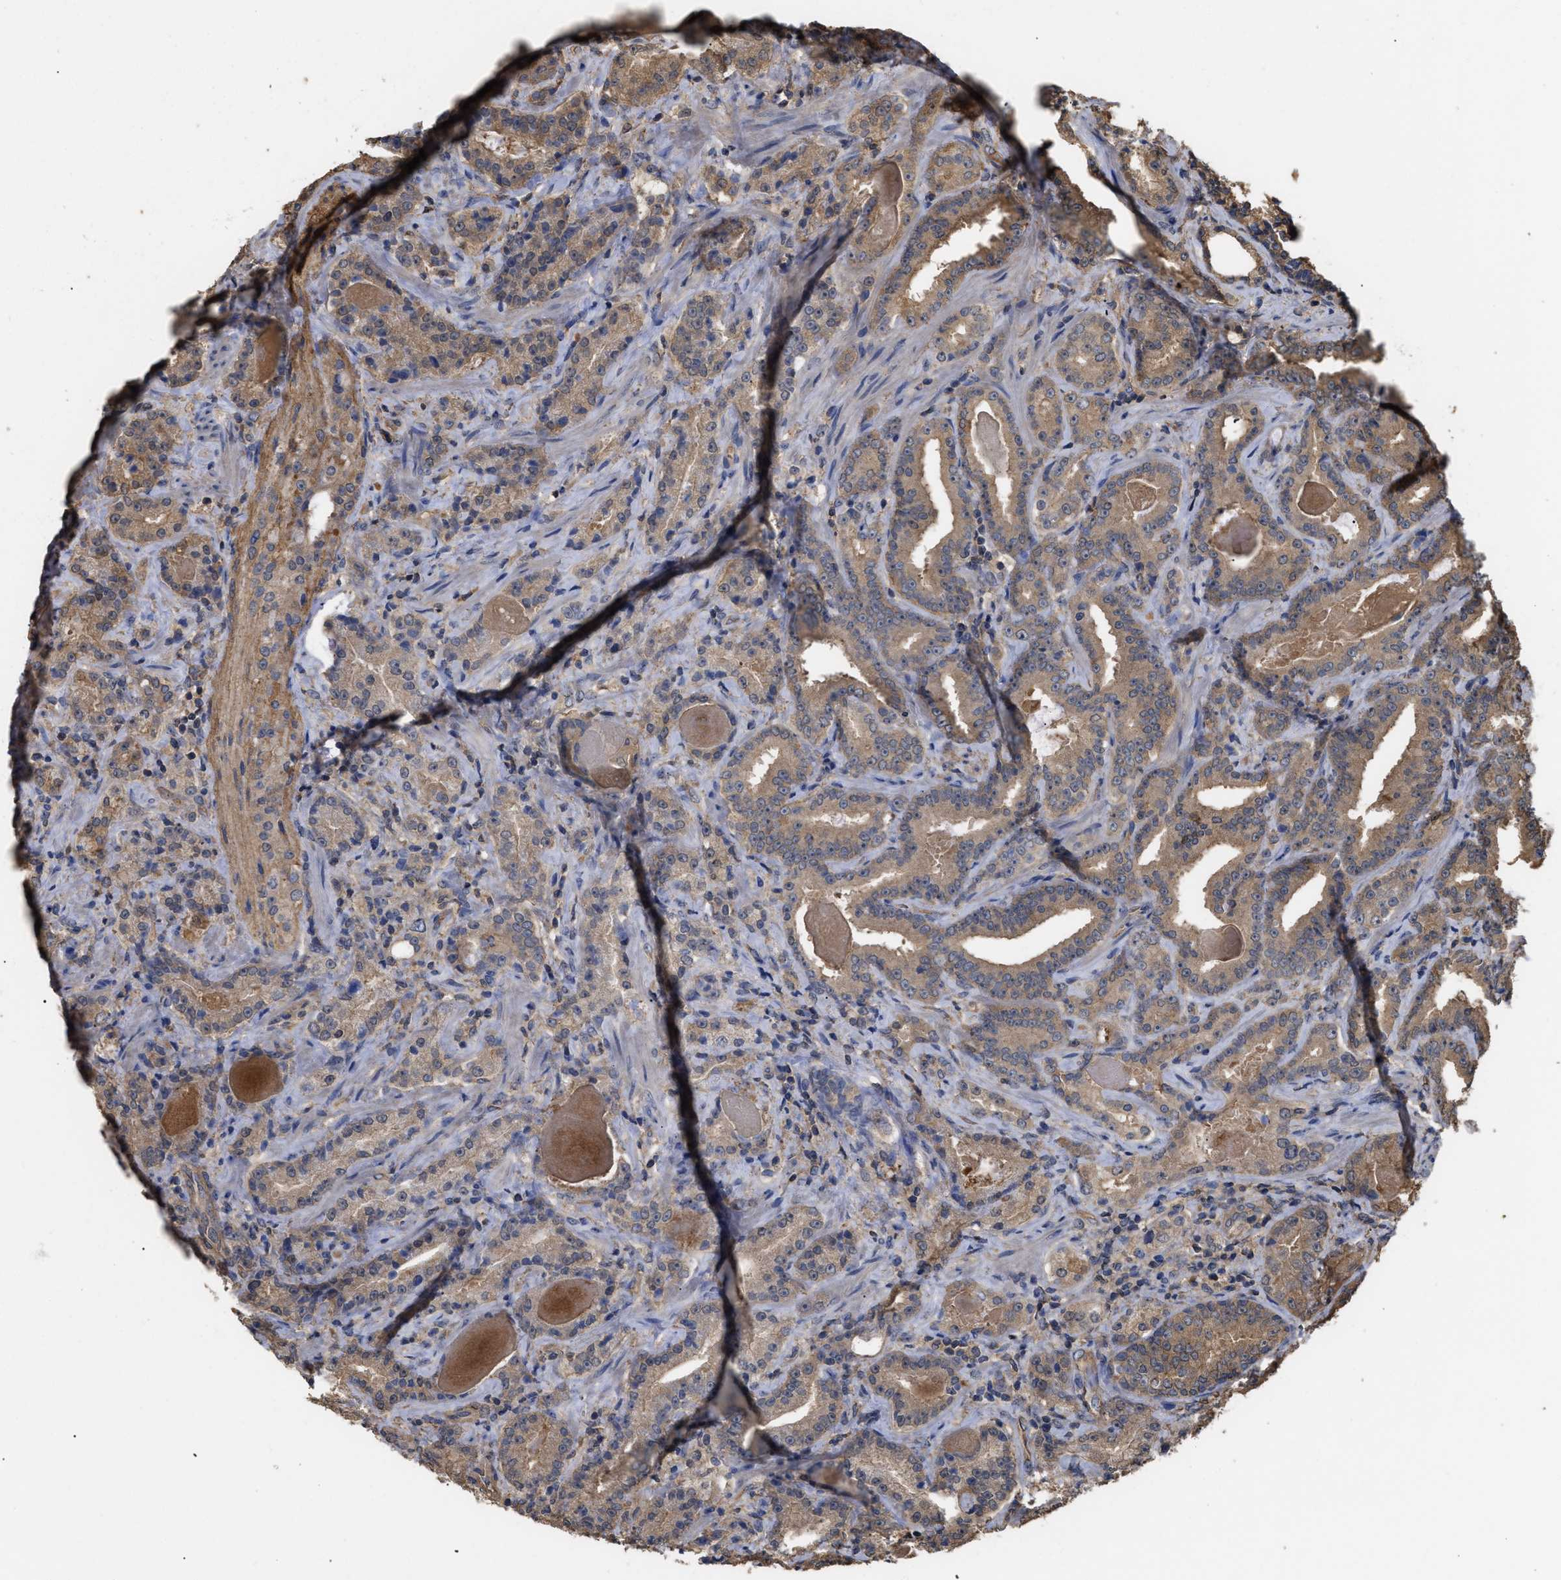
{"staining": {"intensity": "moderate", "quantity": ">75%", "location": "cytoplasmic/membranous"}, "tissue": "prostate cancer", "cell_type": "Tumor cells", "image_type": "cancer", "snomed": [{"axis": "morphology", "description": "Adenocarcinoma, Low grade"}, {"axis": "topography", "description": "Prostate"}], "caption": "Immunohistochemistry (IHC) of prostate adenocarcinoma (low-grade) displays medium levels of moderate cytoplasmic/membranous staining in approximately >75% of tumor cells.", "gene": "CALM1", "patient": {"sex": "male", "age": 60}}